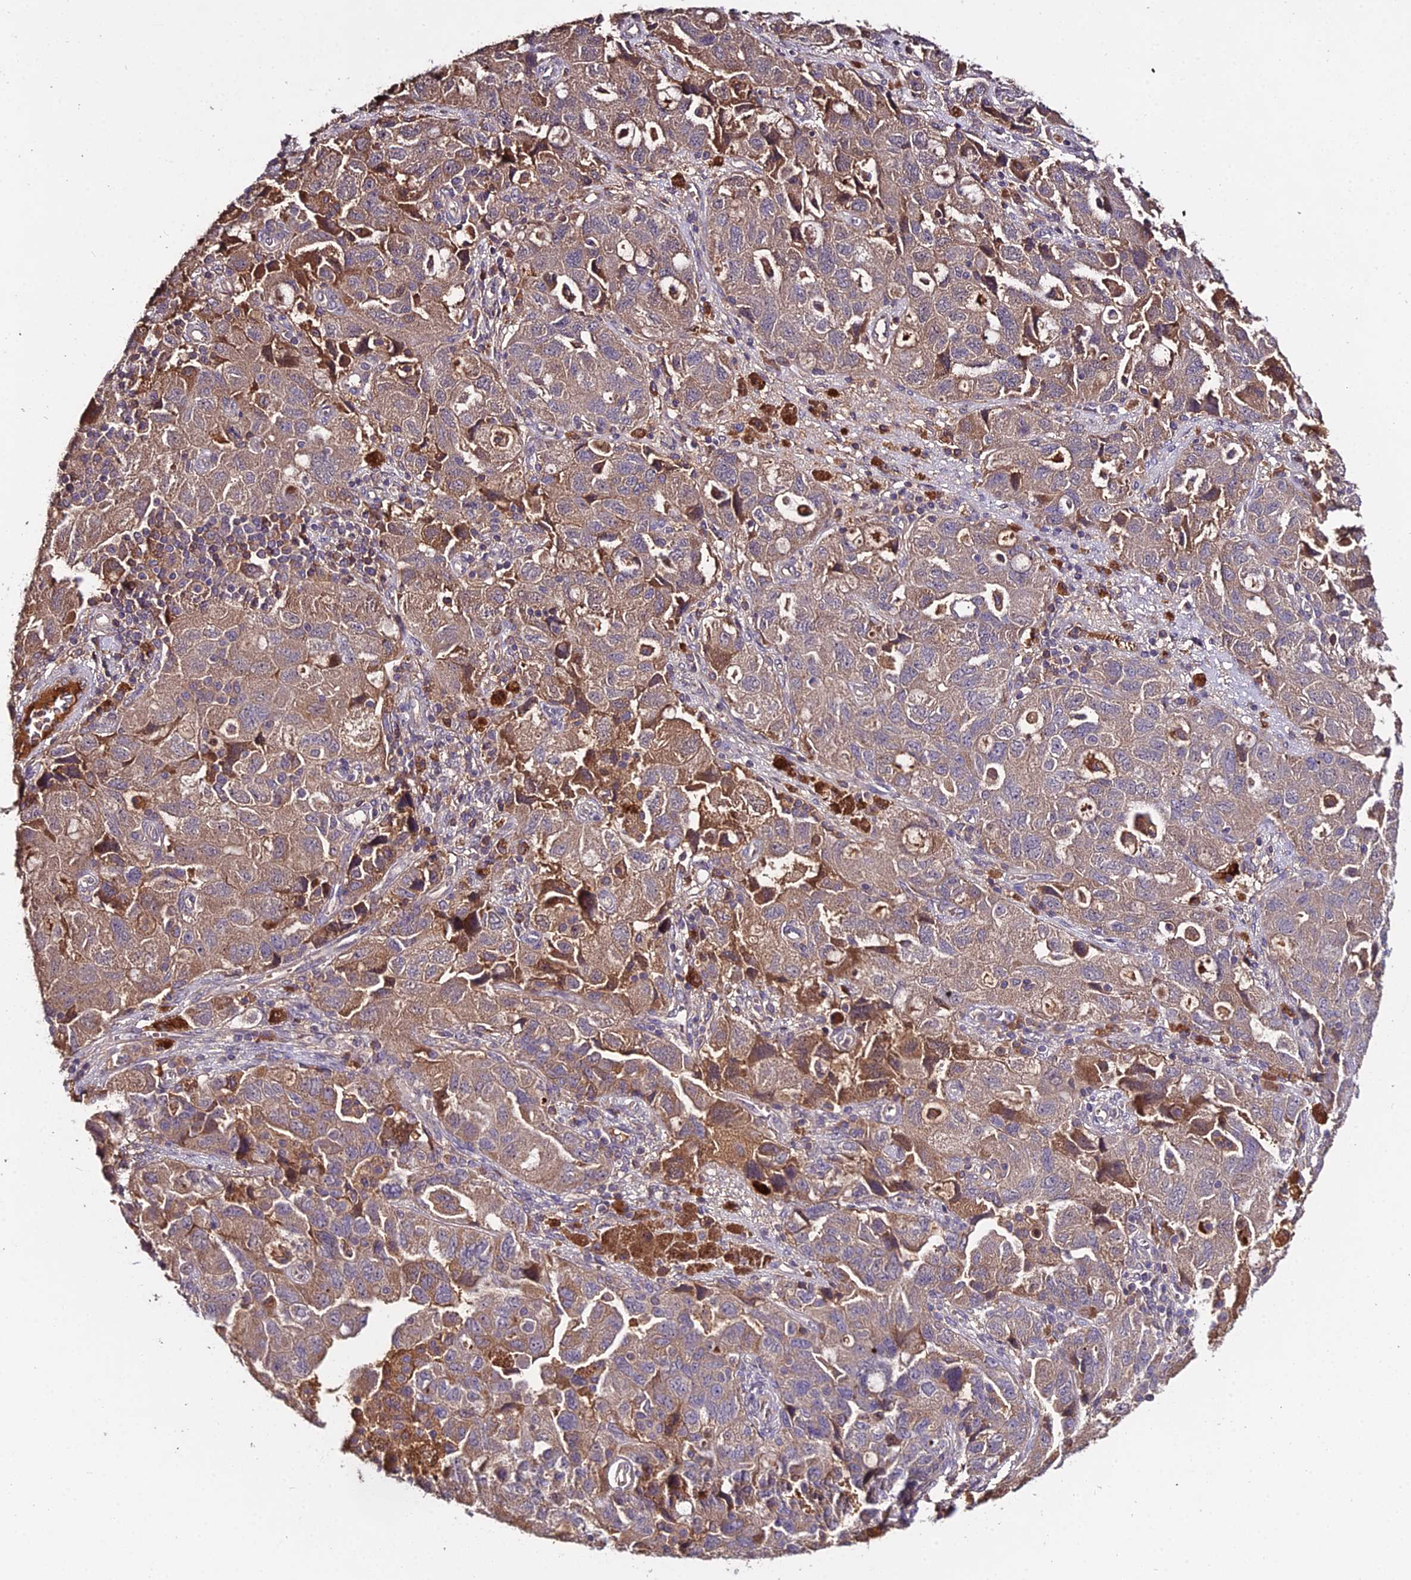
{"staining": {"intensity": "moderate", "quantity": ">75%", "location": "cytoplasmic/membranous"}, "tissue": "ovarian cancer", "cell_type": "Tumor cells", "image_type": "cancer", "snomed": [{"axis": "morphology", "description": "Carcinoma, NOS"}, {"axis": "morphology", "description": "Cystadenocarcinoma, serous, NOS"}, {"axis": "topography", "description": "Ovary"}], "caption": "The micrograph demonstrates immunohistochemical staining of ovarian cancer. There is moderate cytoplasmic/membranous positivity is present in about >75% of tumor cells. (IHC, brightfield microscopy, high magnification).", "gene": "KCTD16", "patient": {"sex": "female", "age": 69}}